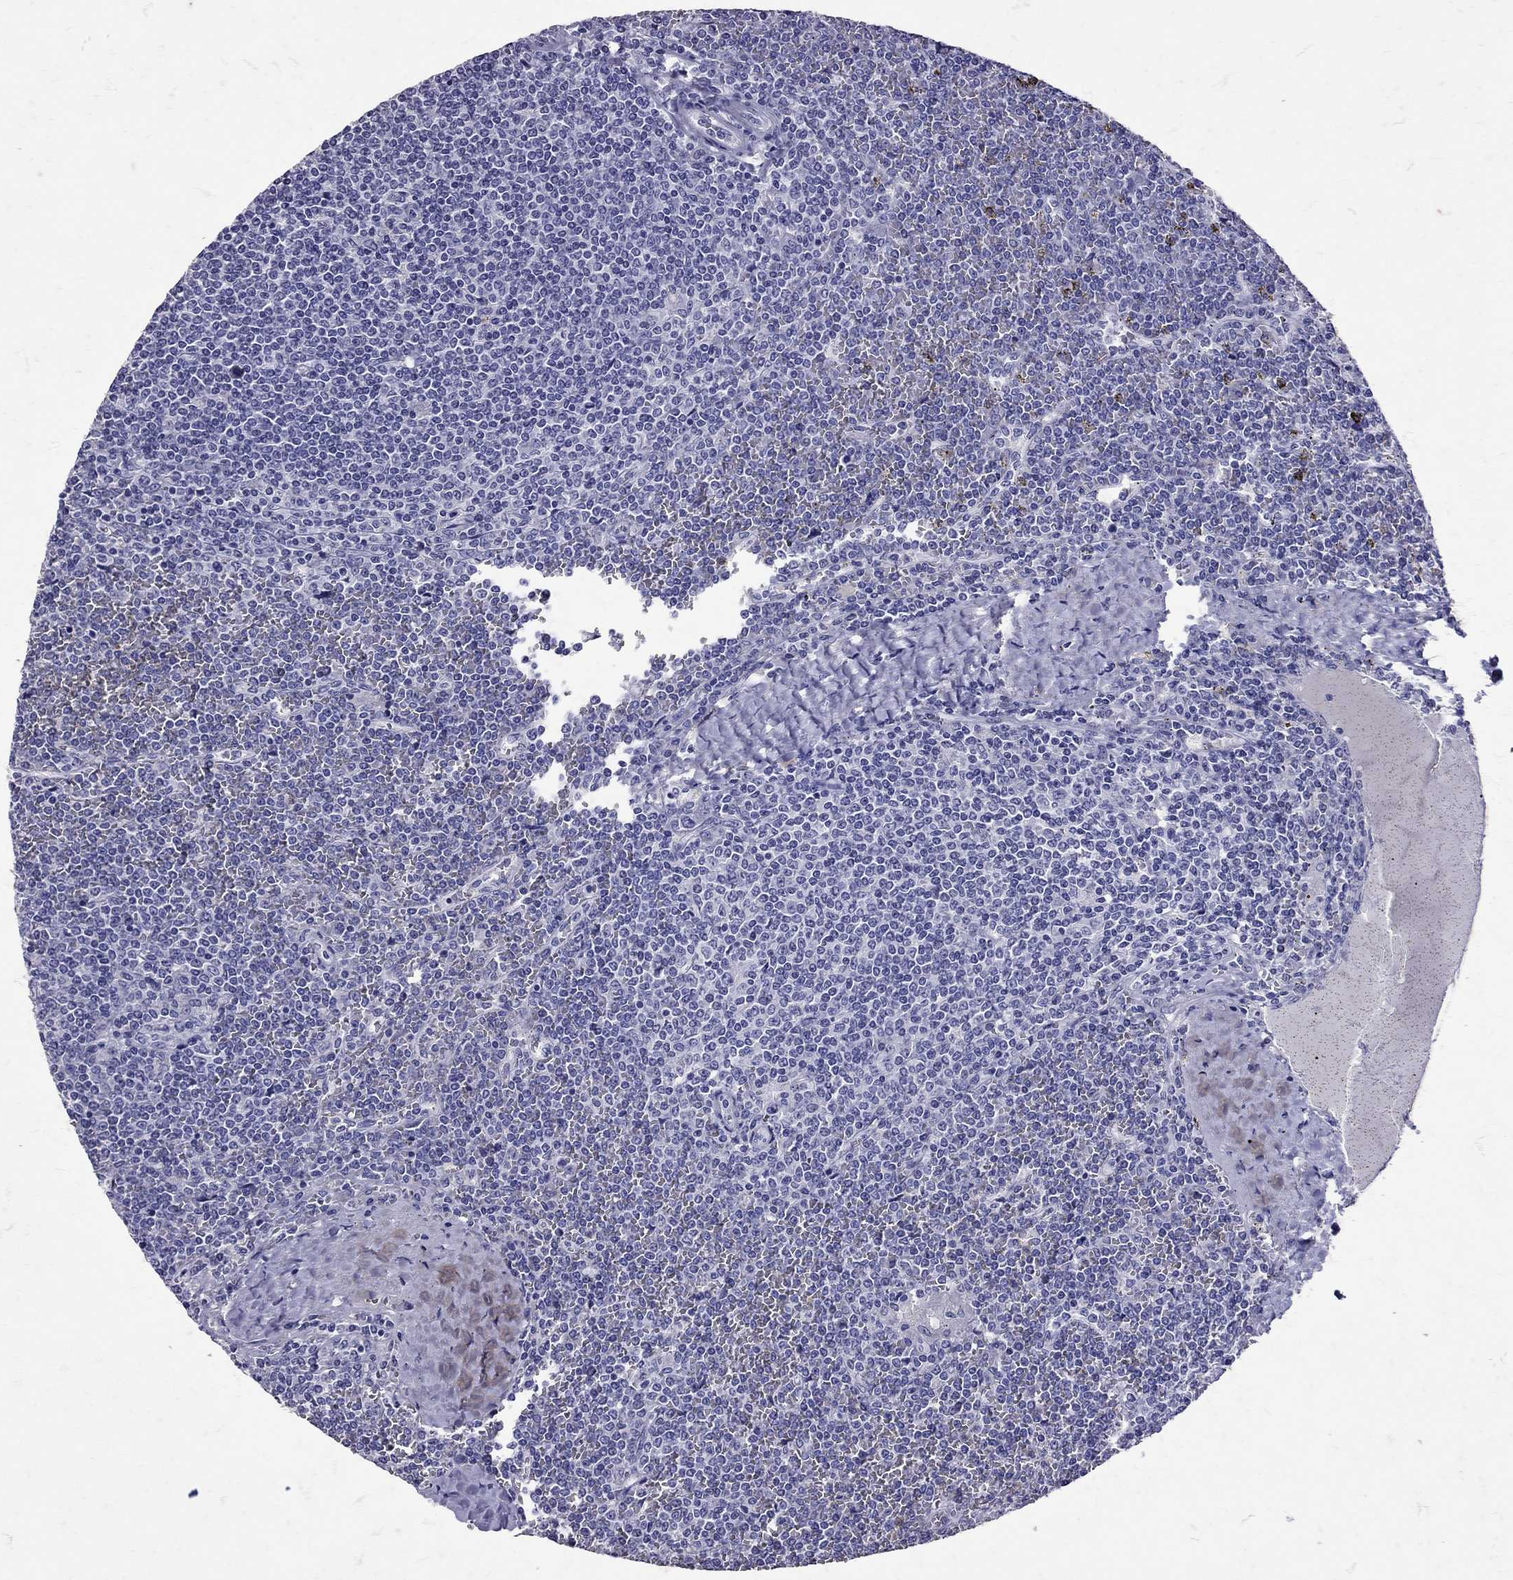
{"staining": {"intensity": "negative", "quantity": "none", "location": "none"}, "tissue": "lymphoma", "cell_type": "Tumor cells", "image_type": "cancer", "snomed": [{"axis": "morphology", "description": "Malignant lymphoma, non-Hodgkin's type, Low grade"}, {"axis": "topography", "description": "Spleen"}], "caption": "Immunohistochemical staining of malignant lymphoma, non-Hodgkin's type (low-grade) reveals no significant positivity in tumor cells.", "gene": "SST", "patient": {"sex": "female", "age": 19}}